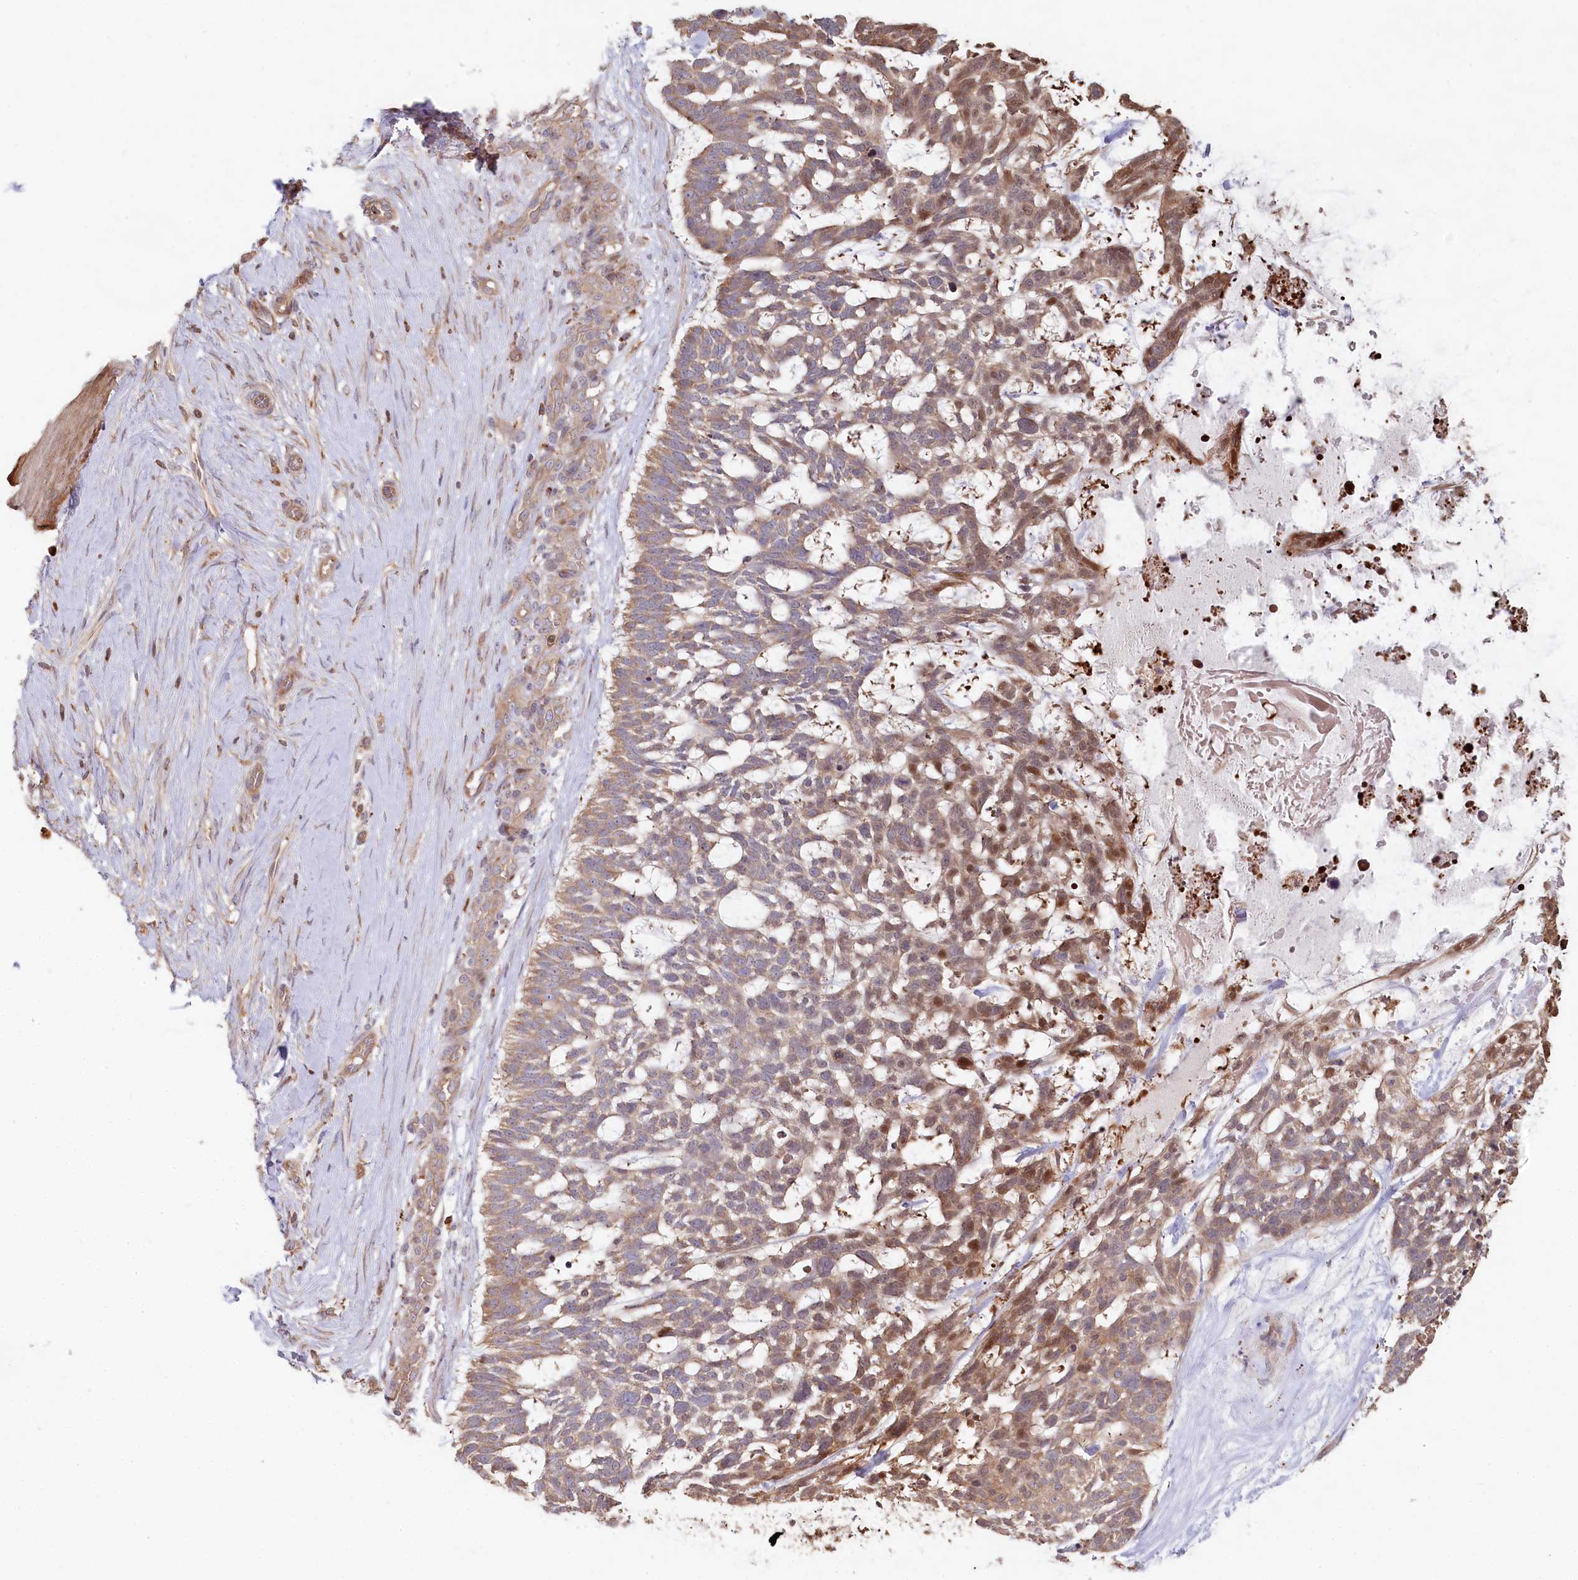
{"staining": {"intensity": "moderate", "quantity": "25%-75%", "location": "cytoplasmic/membranous,nuclear"}, "tissue": "skin cancer", "cell_type": "Tumor cells", "image_type": "cancer", "snomed": [{"axis": "morphology", "description": "Basal cell carcinoma"}, {"axis": "topography", "description": "Skin"}], "caption": "Protein staining of basal cell carcinoma (skin) tissue shows moderate cytoplasmic/membranous and nuclear staining in approximately 25%-75% of tumor cells.", "gene": "HAL", "patient": {"sex": "male", "age": 88}}